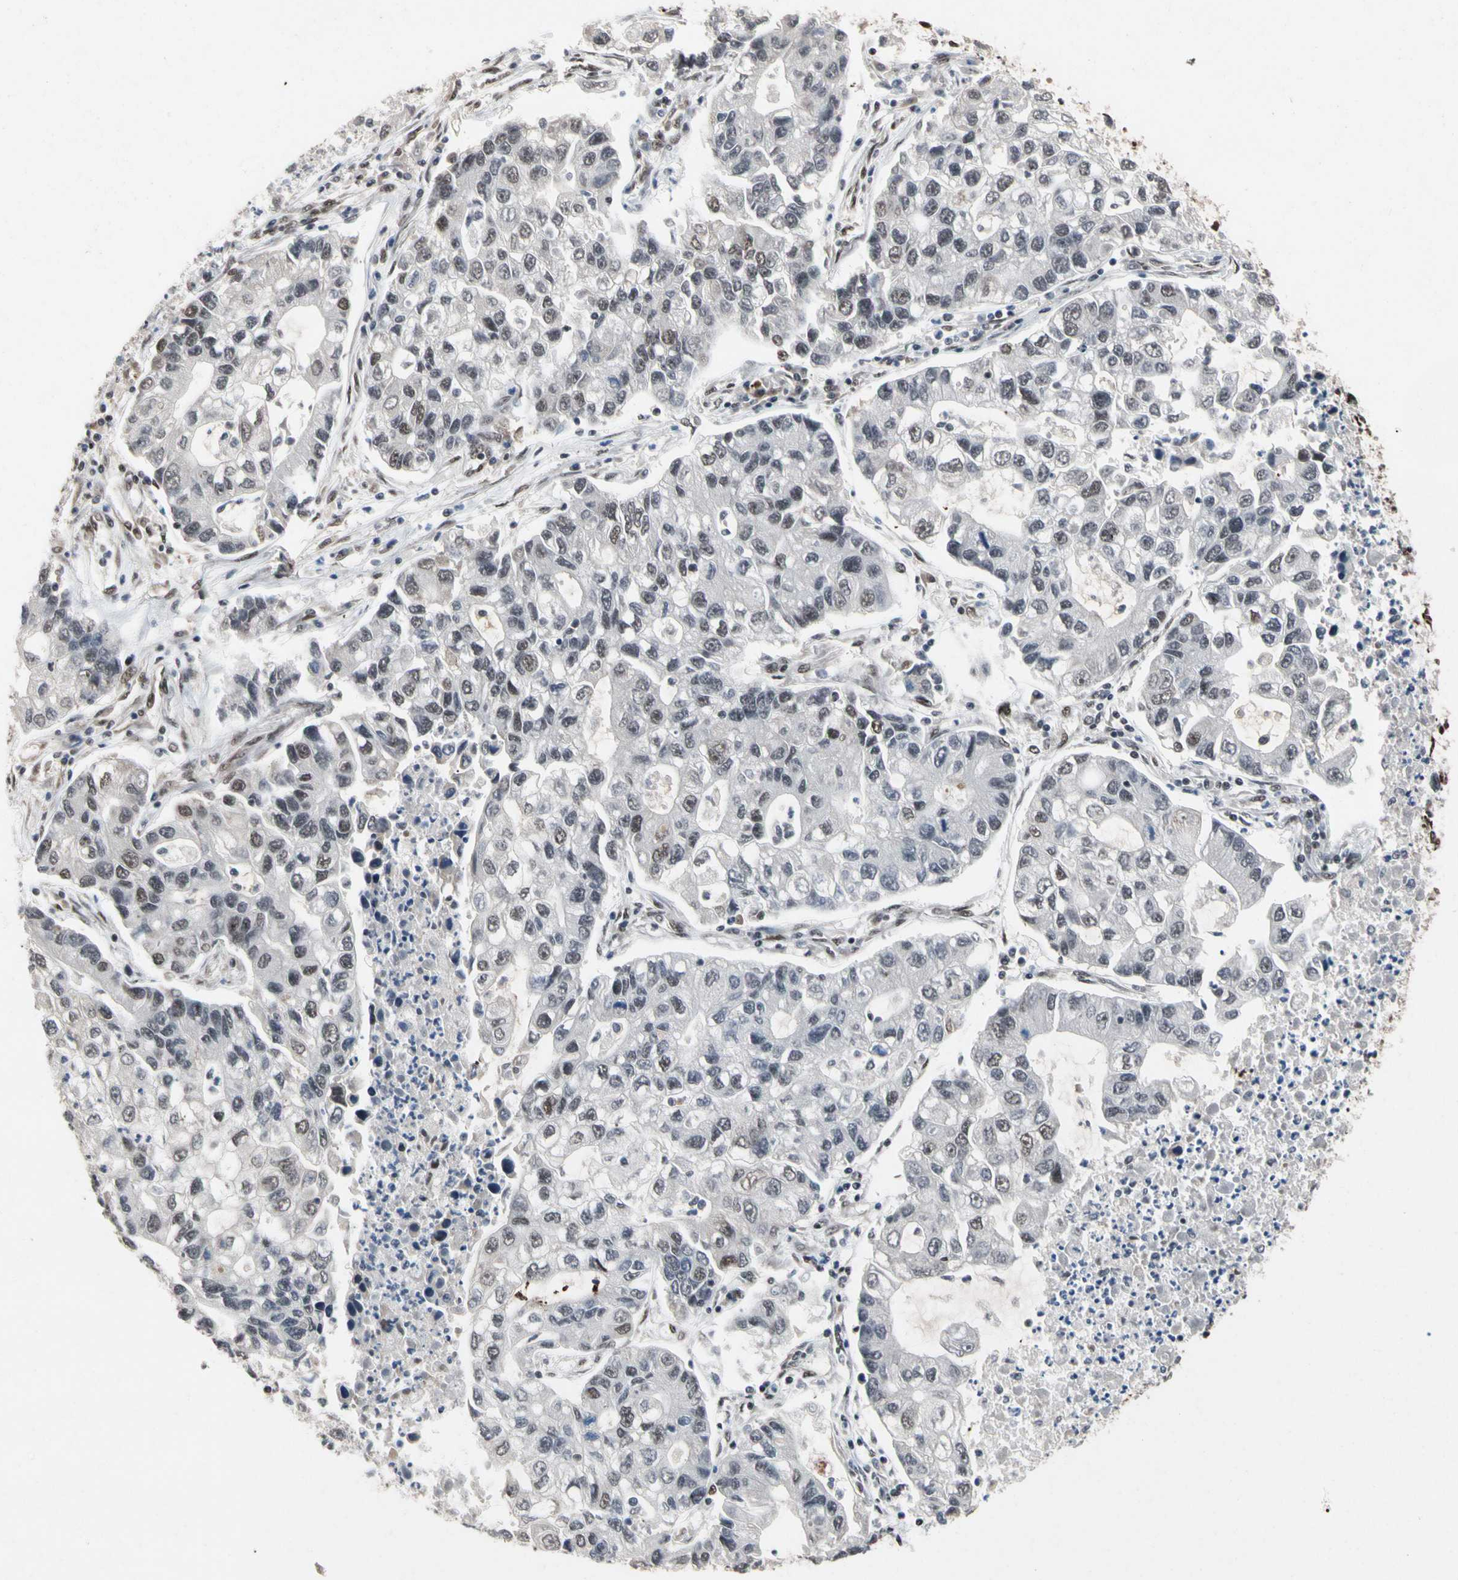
{"staining": {"intensity": "weak", "quantity": "<25%", "location": "nuclear"}, "tissue": "lung cancer", "cell_type": "Tumor cells", "image_type": "cancer", "snomed": [{"axis": "morphology", "description": "Adenocarcinoma, NOS"}, {"axis": "topography", "description": "Lung"}], "caption": "IHC micrograph of neoplastic tissue: lung cancer stained with DAB (3,3'-diaminobenzidine) reveals no significant protein staining in tumor cells.", "gene": "FAM98B", "patient": {"sex": "female", "age": 51}}